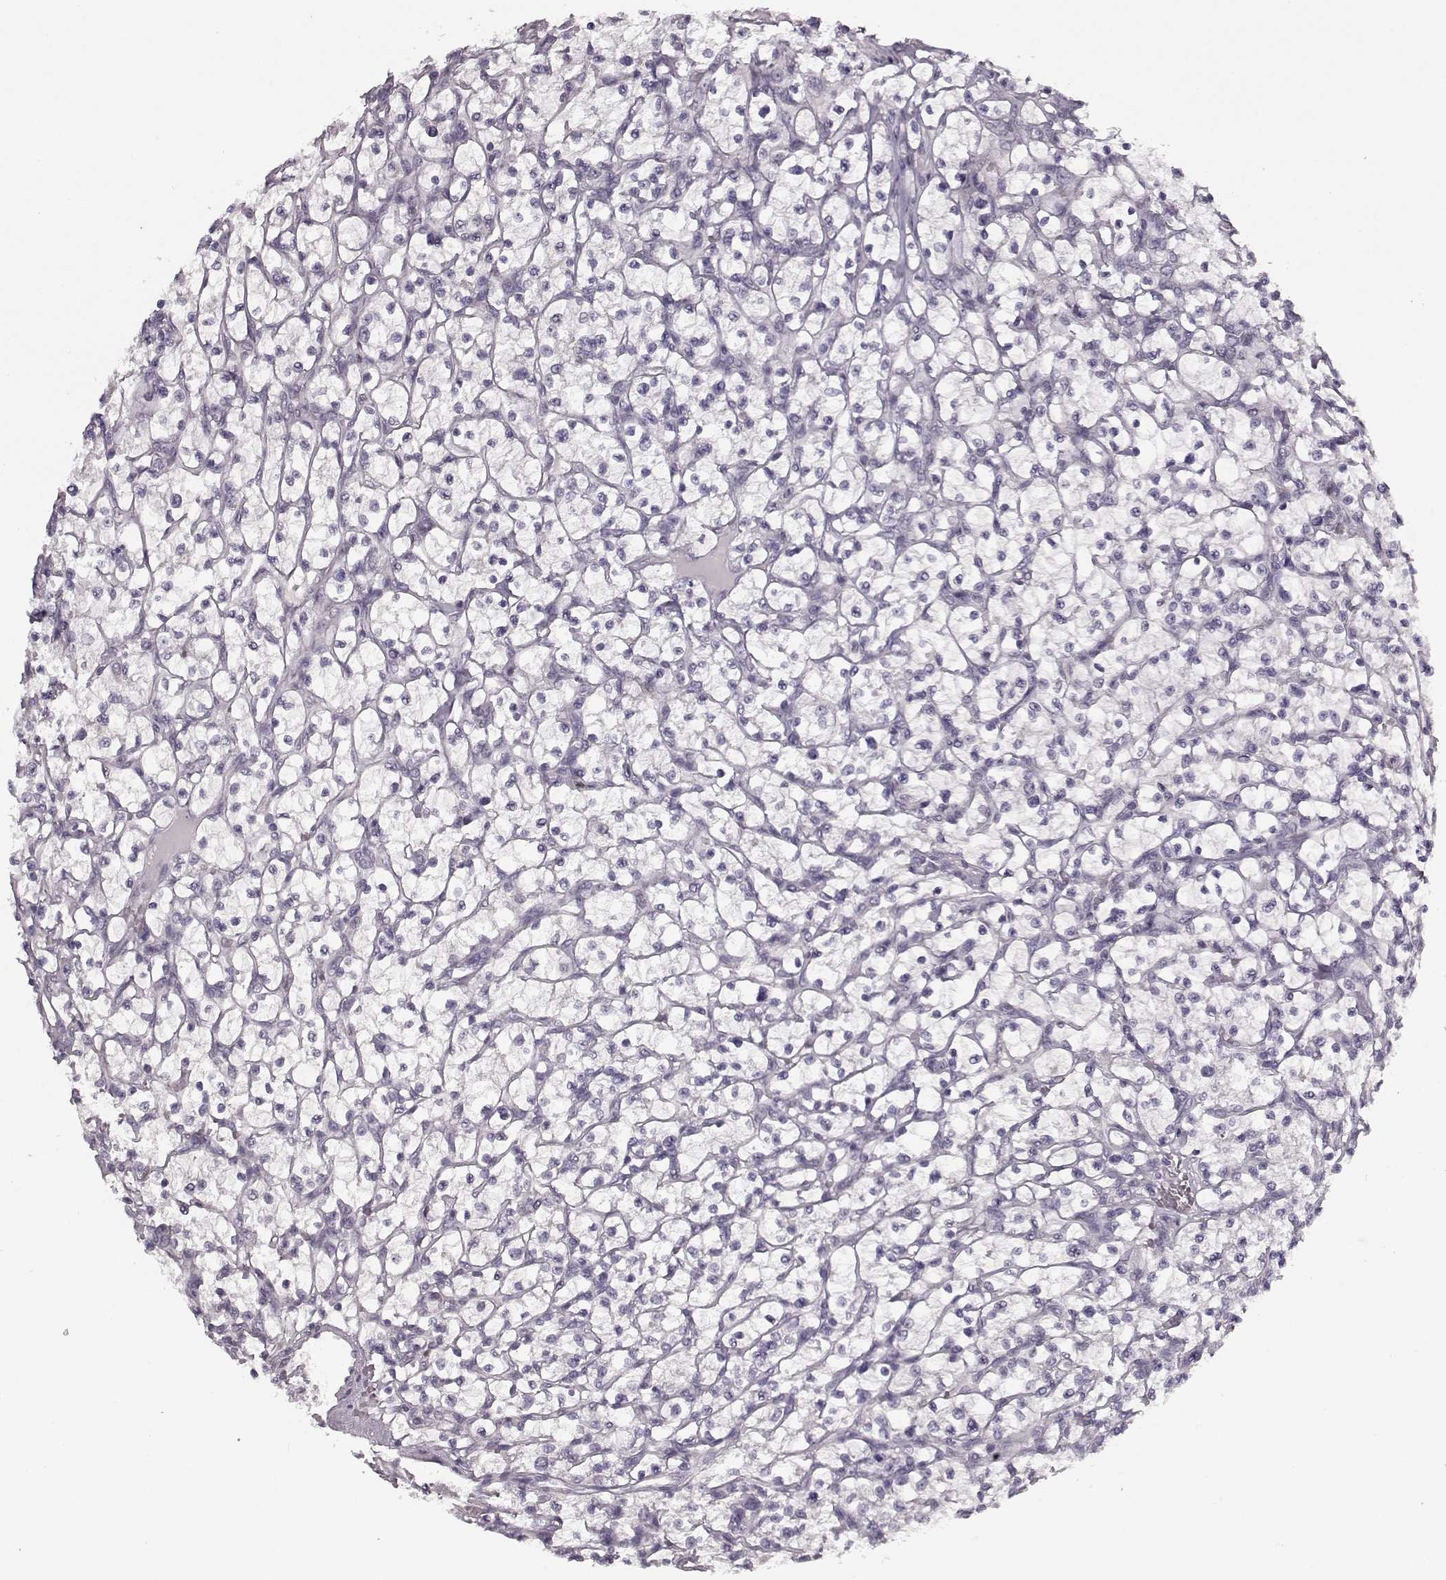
{"staining": {"intensity": "negative", "quantity": "none", "location": "none"}, "tissue": "renal cancer", "cell_type": "Tumor cells", "image_type": "cancer", "snomed": [{"axis": "morphology", "description": "Adenocarcinoma, NOS"}, {"axis": "topography", "description": "Kidney"}], "caption": "Protein analysis of renal cancer (adenocarcinoma) displays no significant positivity in tumor cells.", "gene": "RP1L1", "patient": {"sex": "female", "age": 64}}